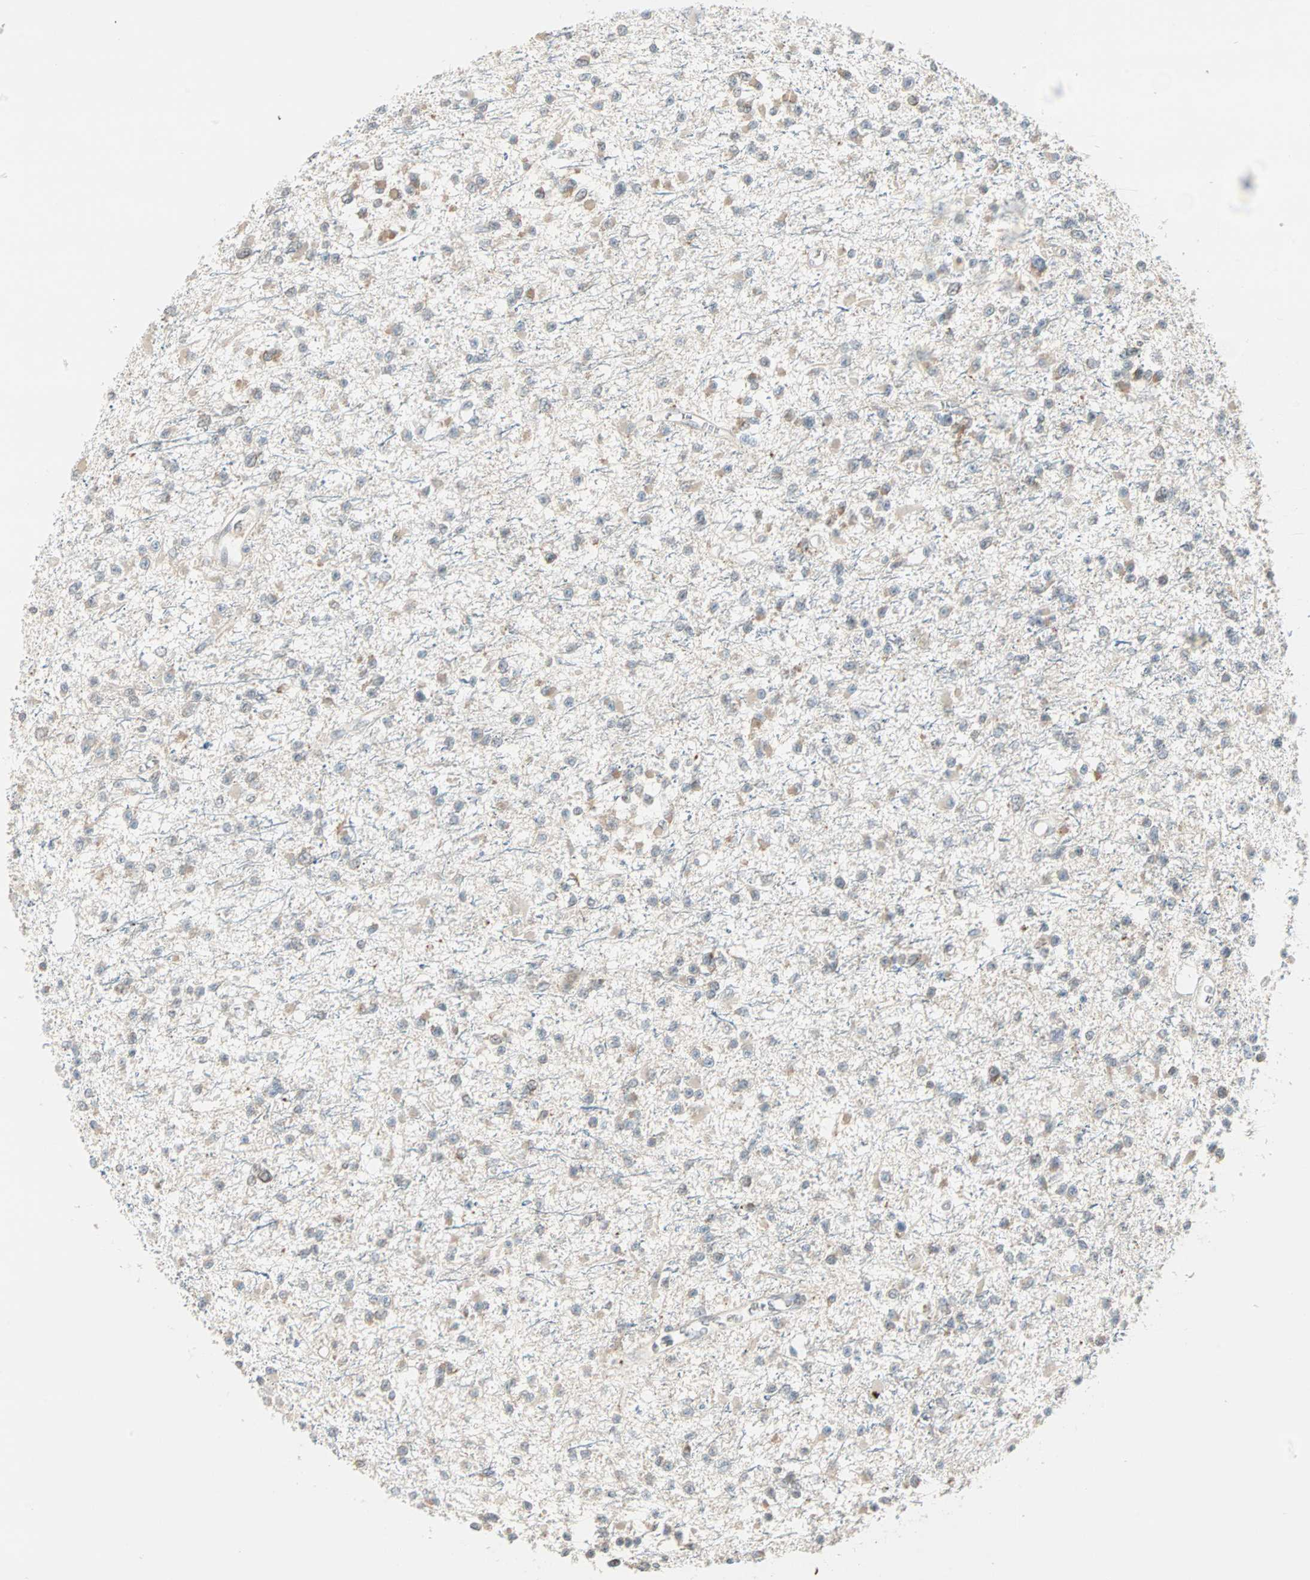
{"staining": {"intensity": "moderate", "quantity": ">75%", "location": "cytoplasmic/membranous"}, "tissue": "glioma", "cell_type": "Tumor cells", "image_type": "cancer", "snomed": [{"axis": "morphology", "description": "Glioma, malignant, Low grade"}, {"axis": "topography", "description": "Brain"}], "caption": "A medium amount of moderate cytoplasmic/membranous staining is appreciated in about >75% of tumor cells in glioma tissue. The staining was performed using DAB (3,3'-diaminobenzidine), with brown indicating positive protein expression. Nuclei are stained blue with hematoxylin.", "gene": "ZFP36", "patient": {"sex": "female", "age": 22}}